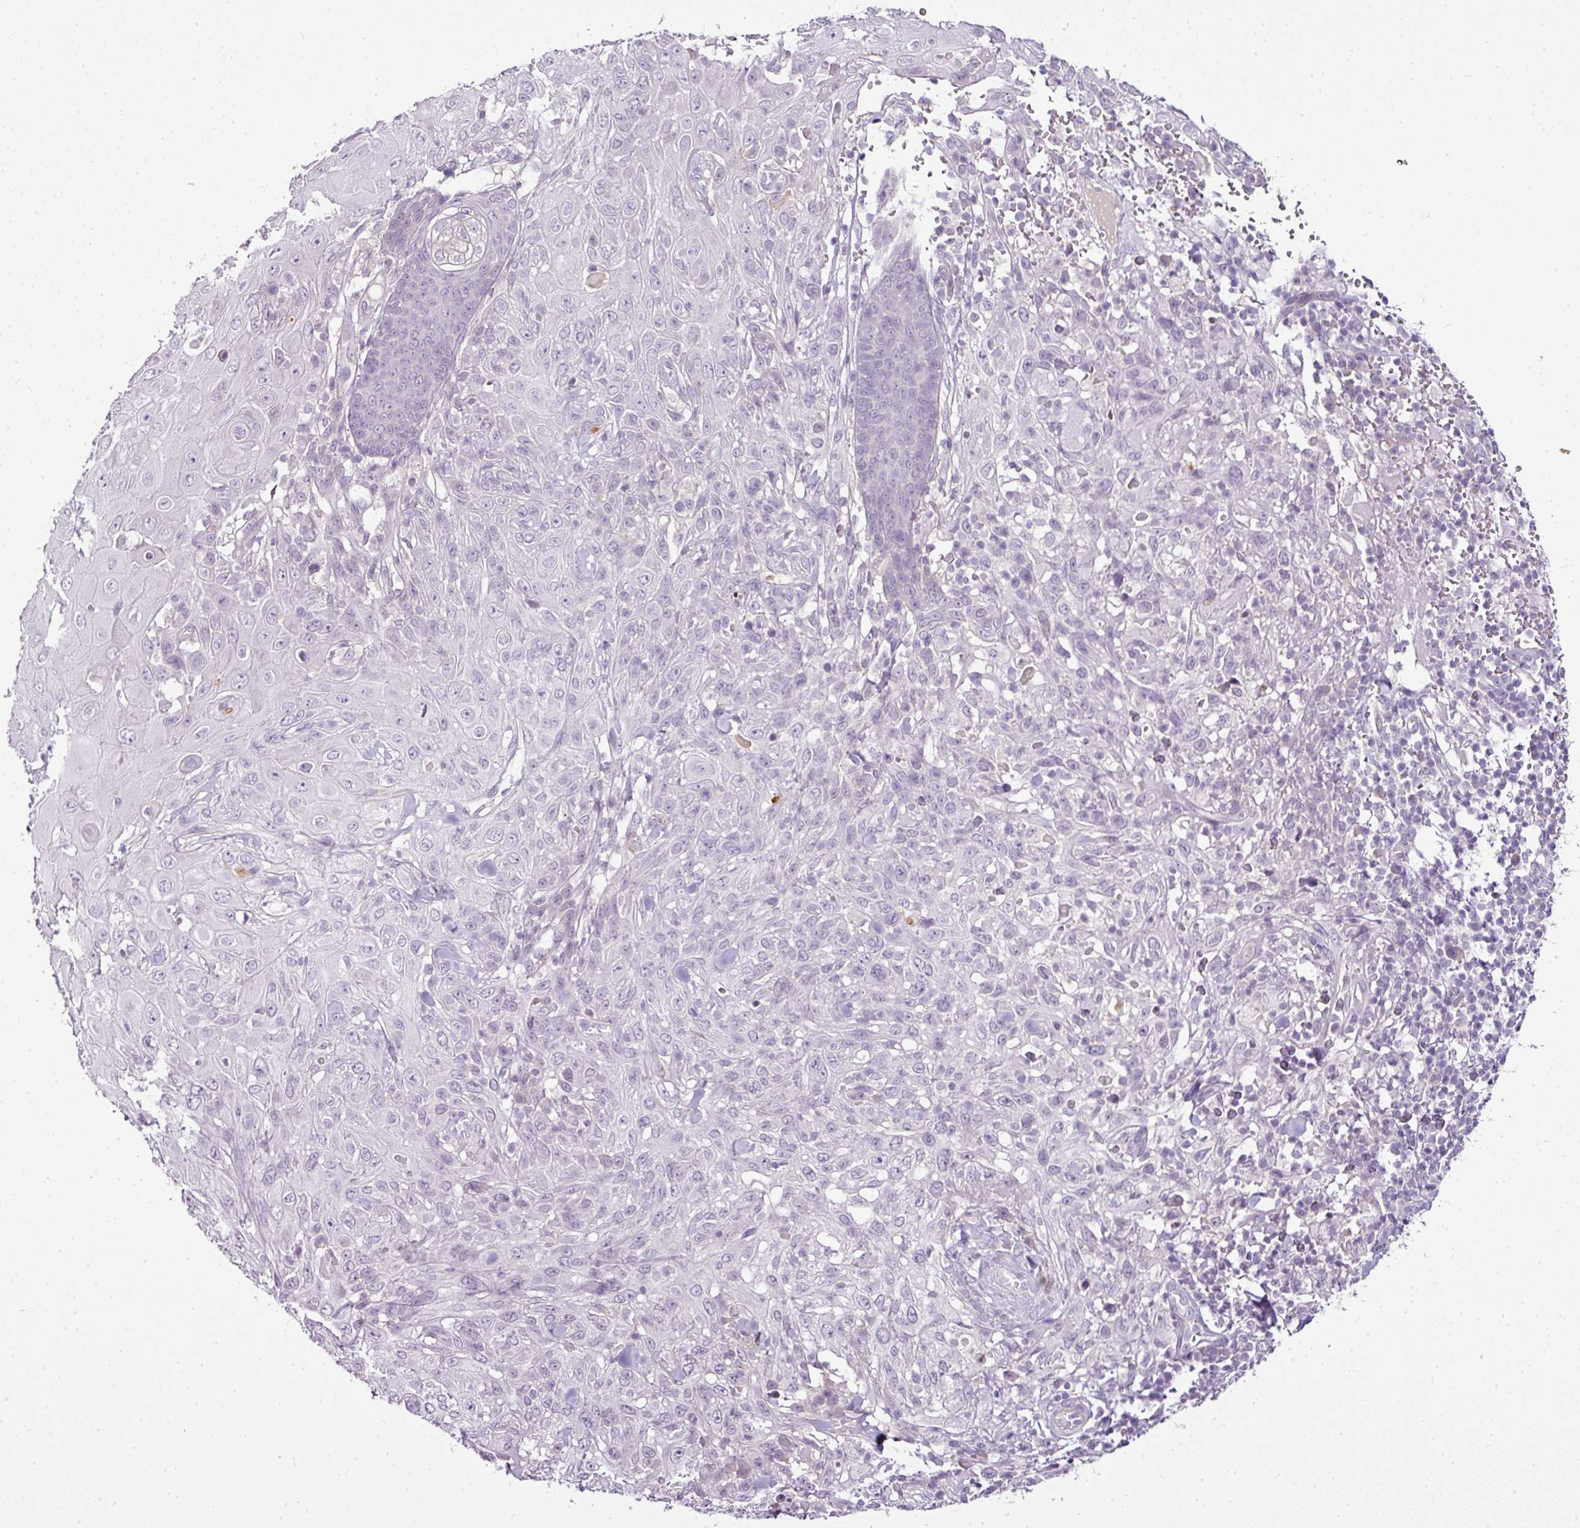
{"staining": {"intensity": "negative", "quantity": "none", "location": "none"}, "tissue": "skin cancer", "cell_type": "Tumor cells", "image_type": "cancer", "snomed": [{"axis": "morphology", "description": "Normal tissue, NOS"}, {"axis": "morphology", "description": "Squamous cell carcinoma, NOS"}, {"axis": "topography", "description": "Skin"}, {"axis": "topography", "description": "Cartilage tissue"}], "caption": "Immunohistochemistry (IHC) of skin cancer demonstrates no expression in tumor cells.", "gene": "TEX30", "patient": {"sex": "female", "age": 79}}